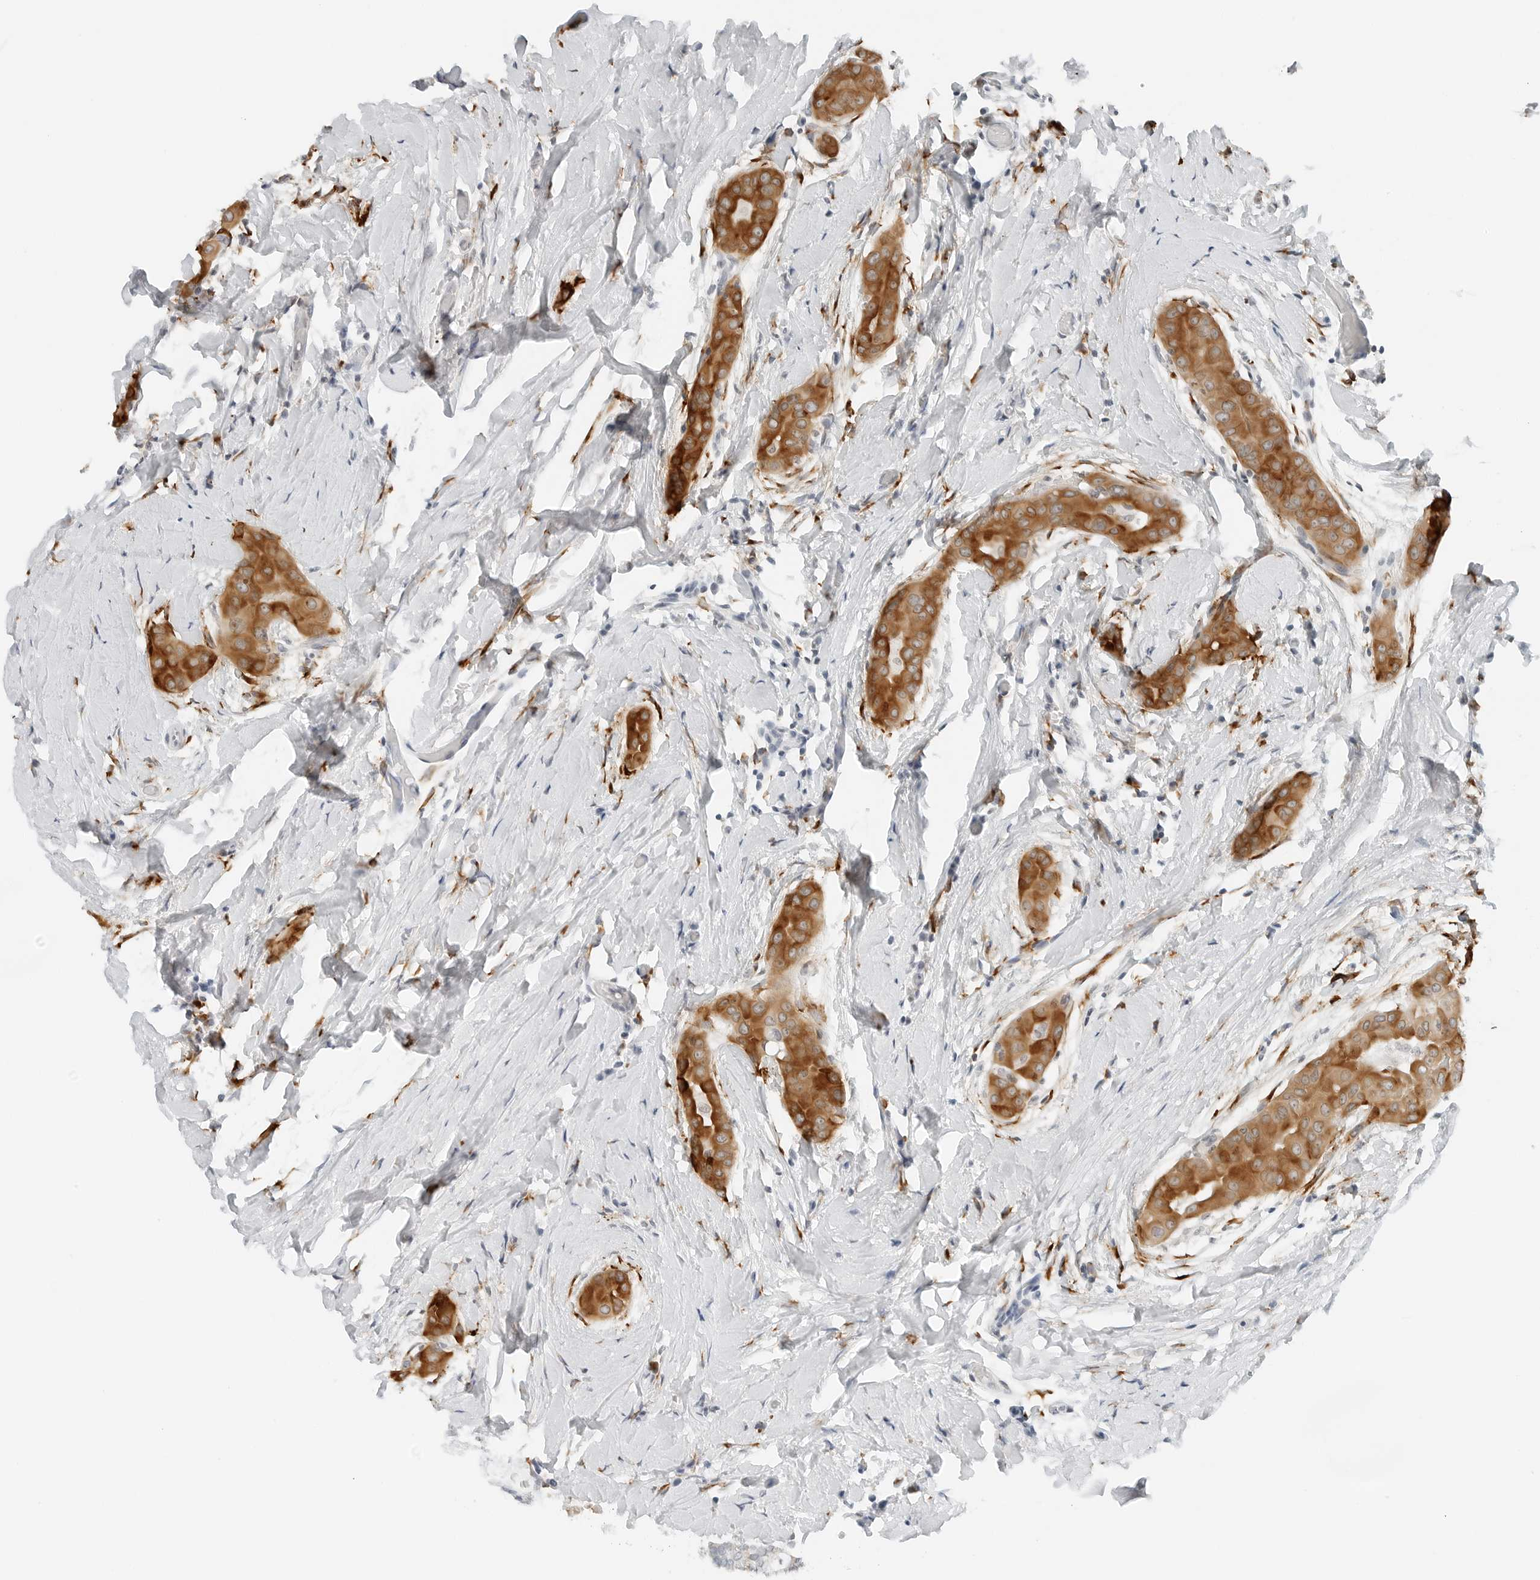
{"staining": {"intensity": "moderate", "quantity": ">75%", "location": "cytoplasmic/membranous"}, "tissue": "thyroid cancer", "cell_type": "Tumor cells", "image_type": "cancer", "snomed": [{"axis": "morphology", "description": "Papillary adenocarcinoma, NOS"}, {"axis": "topography", "description": "Thyroid gland"}], "caption": "An image showing moderate cytoplasmic/membranous positivity in about >75% of tumor cells in thyroid cancer, as visualized by brown immunohistochemical staining.", "gene": "P4HA2", "patient": {"sex": "male", "age": 33}}